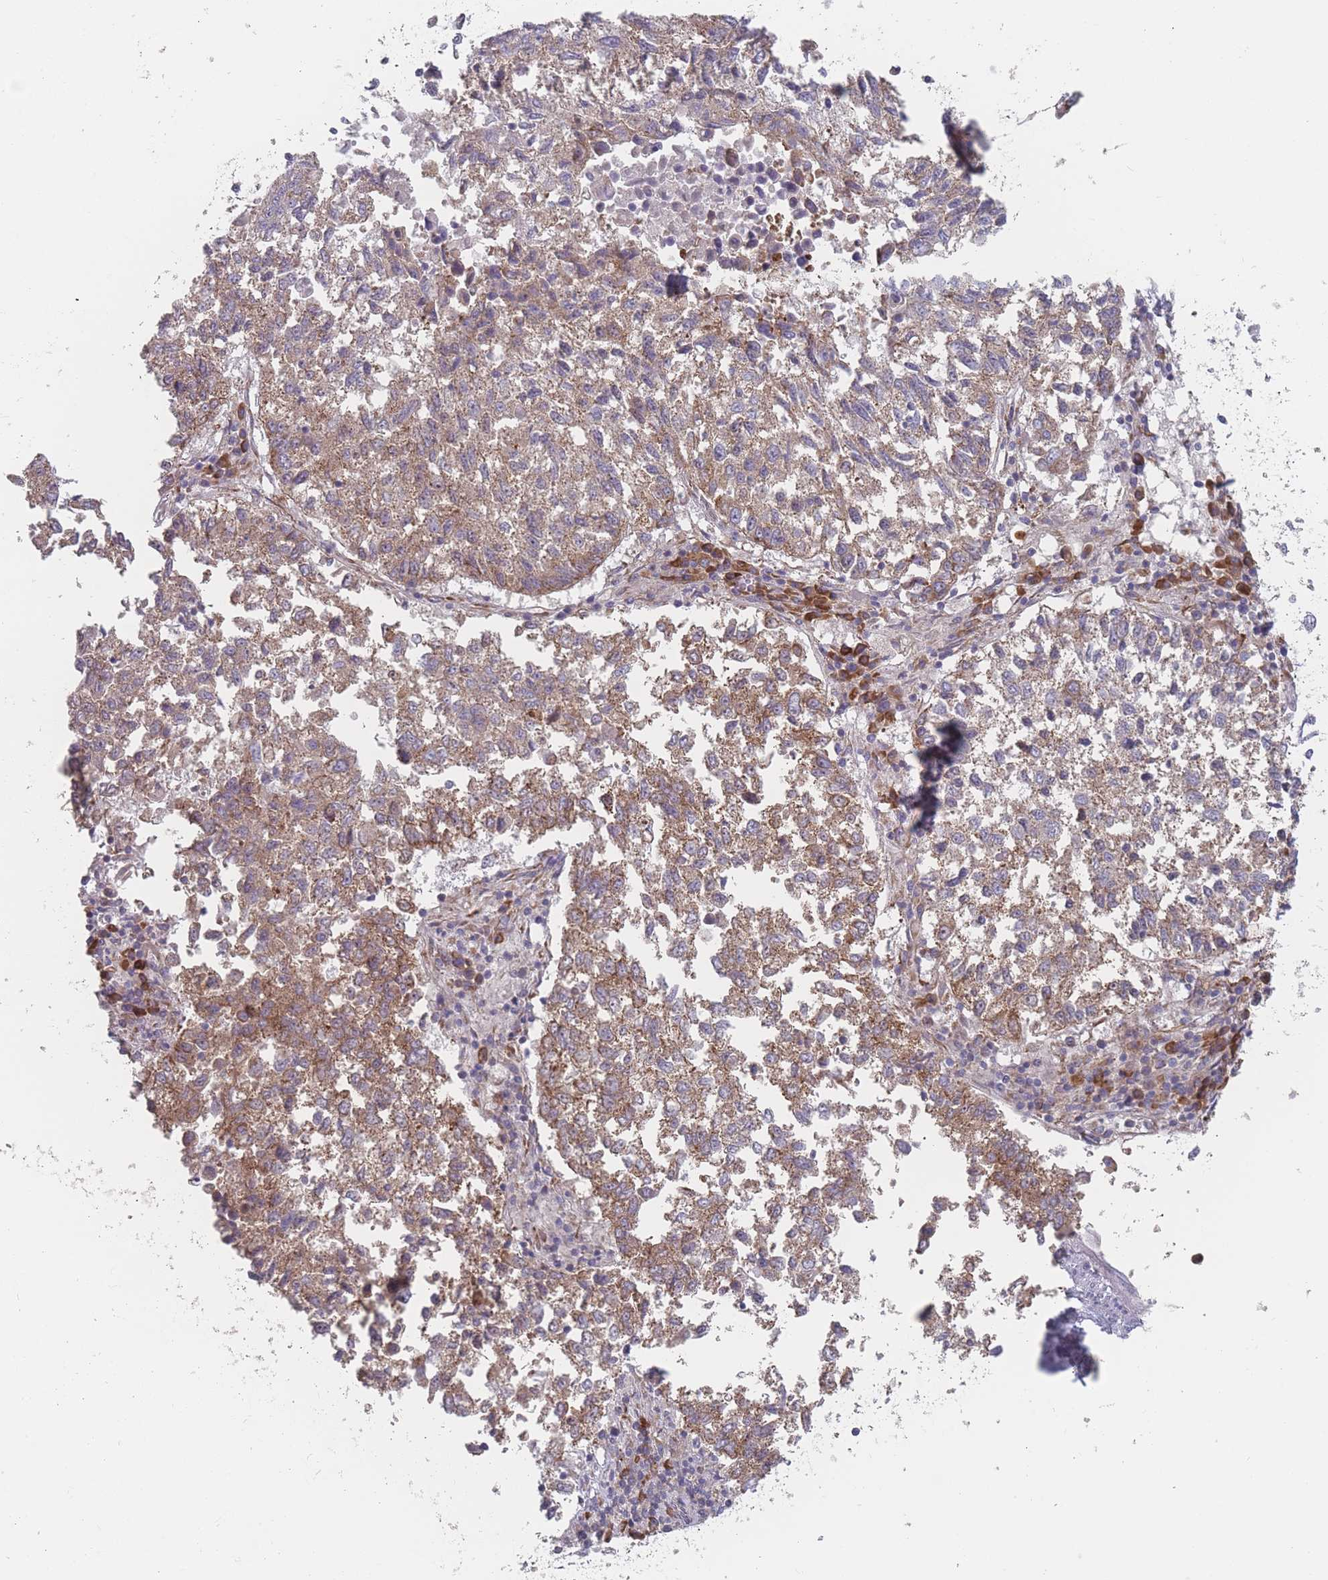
{"staining": {"intensity": "moderate", "quantity": ">75%", "location": "cytoplasmic/membranous"}, "tissue": "lung cancer", "cell_type": "Tumor cells", "image_type": "cancer", "snomed": [{"axis": "morphology", "description": "Squamous cell carcinoma, NOS"}, {"axis": "topography", "description": "Lung"}], "caption": "A high-resolution image shows IHC staining of squamous cell carcinoma (lung), which reveals moderate cytoplasmic/membranous expression in about >75% of tumor cells.", "gene": "CACNG5", "patient": {"sex": "male", "age": 73}}